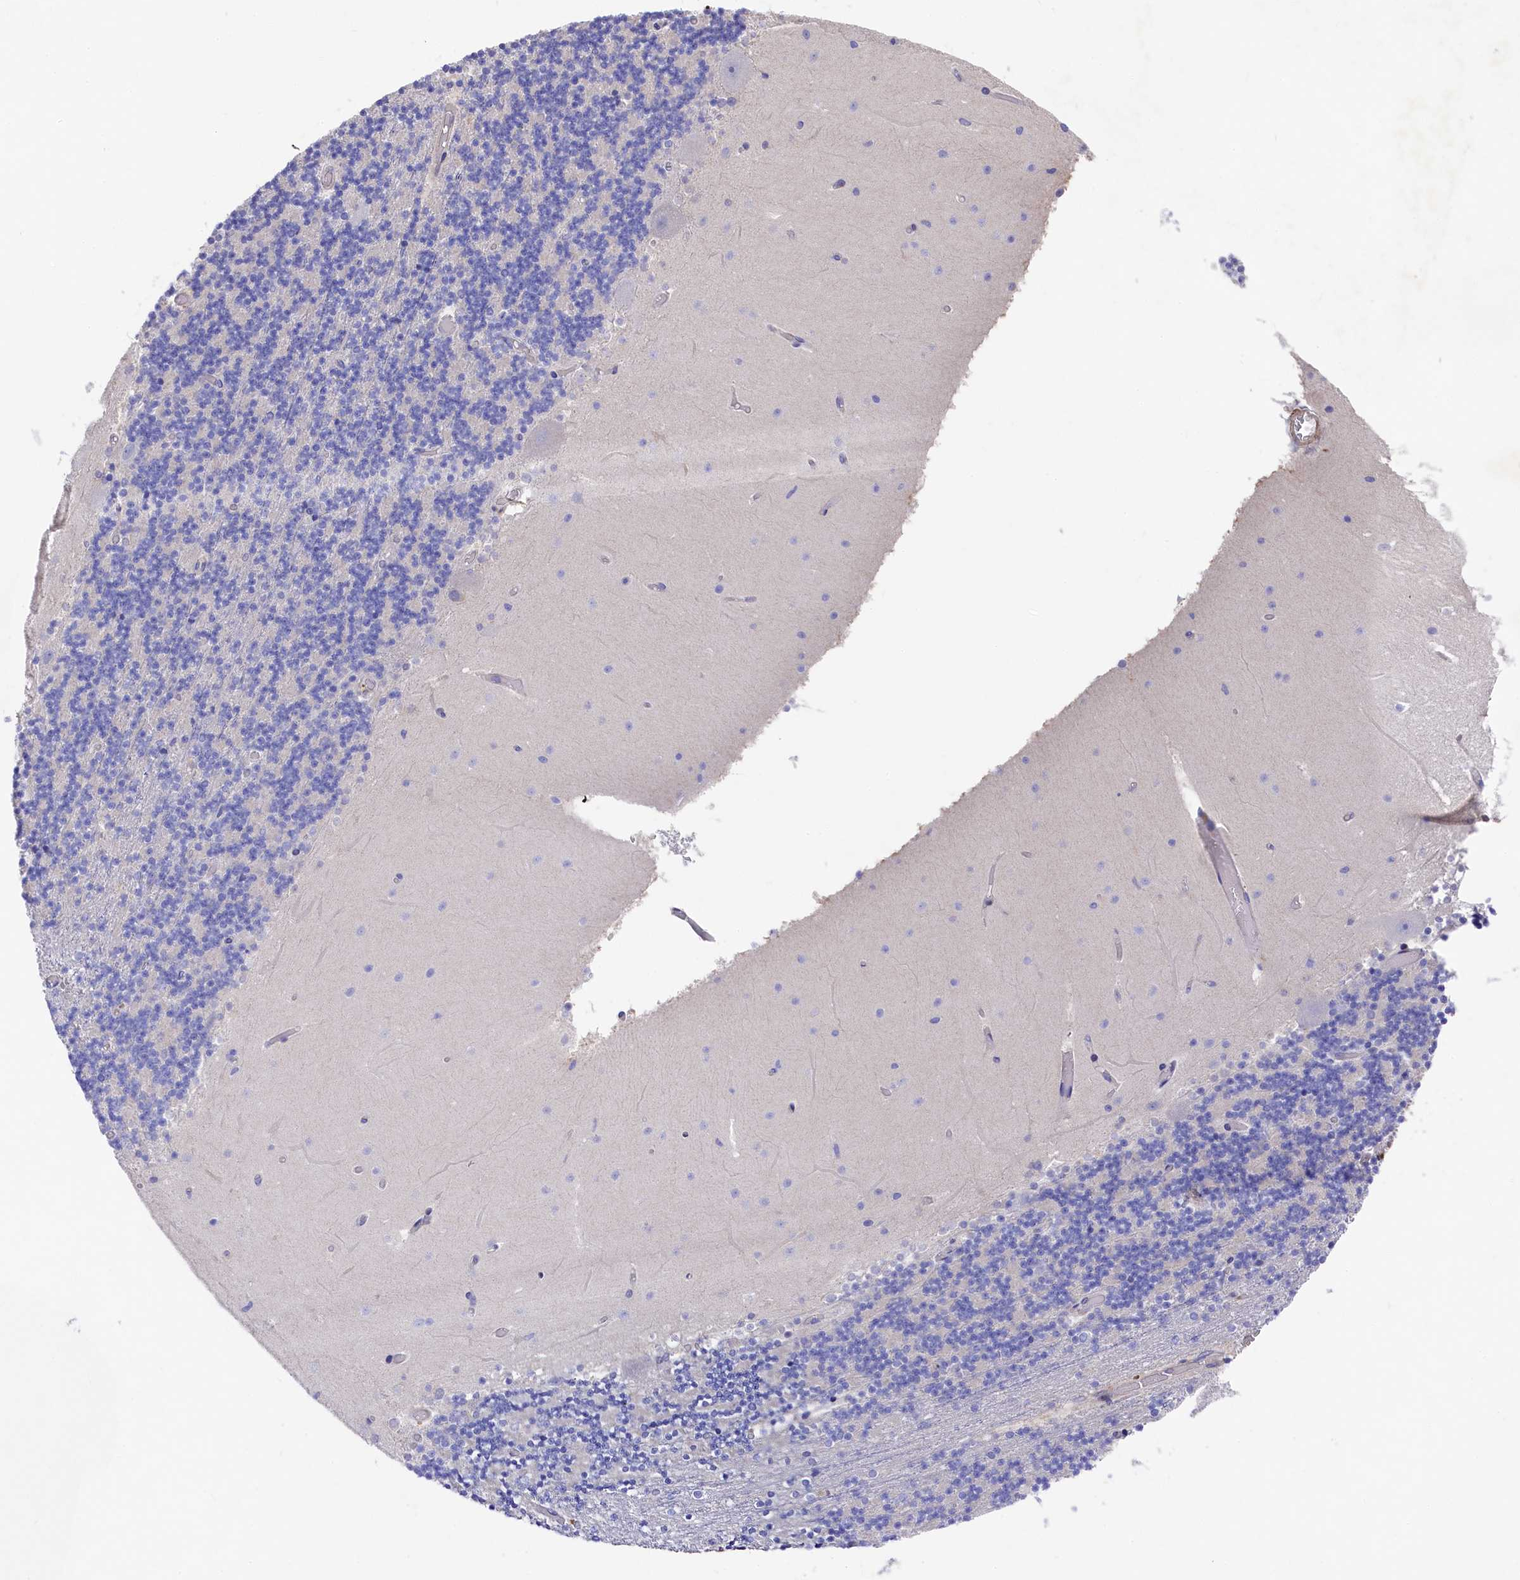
{"staining": {"intensity": "negative", "quantity": "none", "location": "none"}, "tissue": "cerebellum", "cell_type": "Cells in granular layer", "image_type": "normal", "snomed": [{"axis": "morphology", "description": "Normal tissue, NOS"}, {"axis": "topography", "description": "Cerebellum"}], "caption": "Immunohistochemistry (IHC) of unremarkable human cerebellum reveals no positivity in cells in granular layer.", "gene": "LHFPL4", "patient": {"sex": "female", "age": 28}}